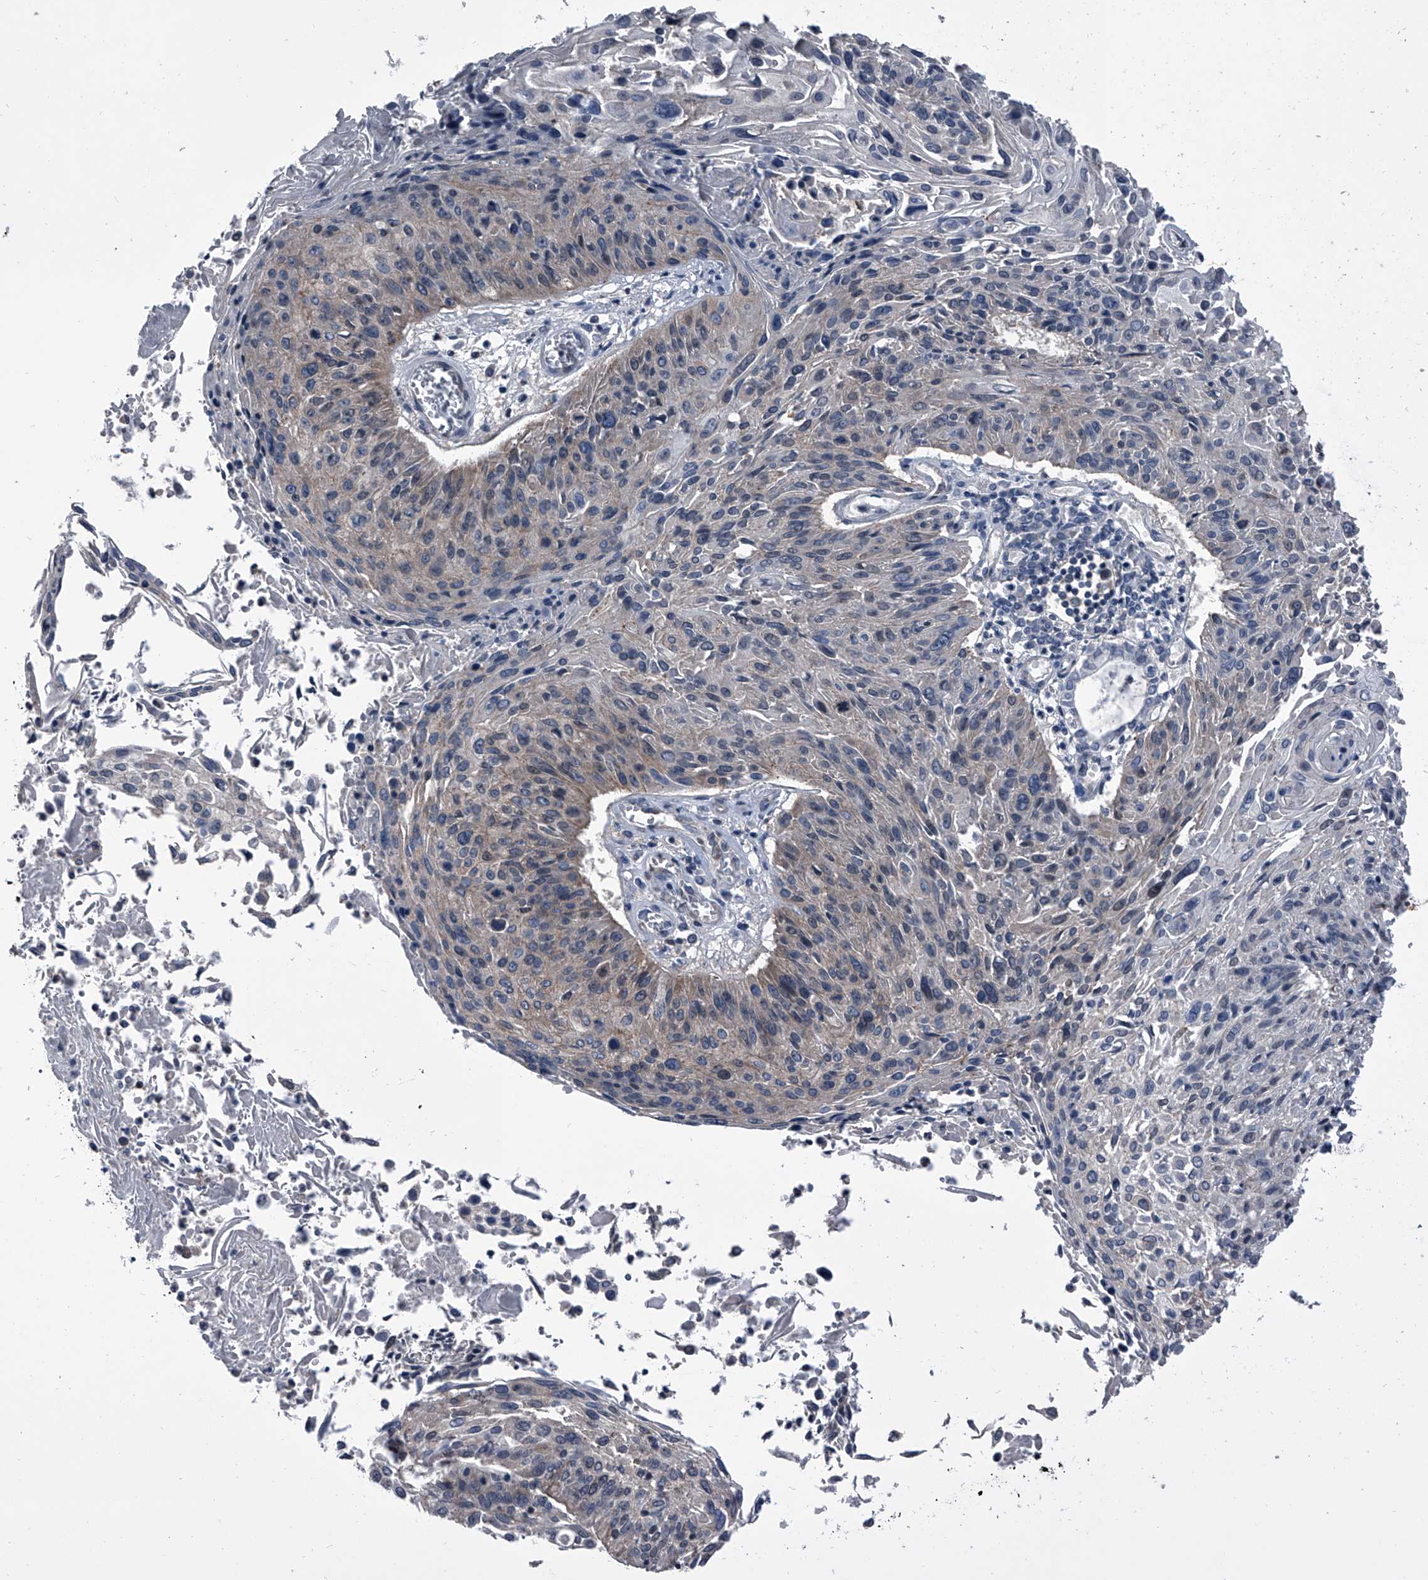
{"staining": {"intensity": "weak", "quantity": "<25%", "location": "cytoplasmic/membranous"}, "tissue": "cervical cancer", "cell_type": "Tumor cells", "image_type": "cancer", "snomed": [{"axis": "morphology", "description": "Squamous cell carcinoma, NOS"}, {"axis": "topography", "description": "Cervix"}], "caption": "DAB (3,3'-diaminobenzidine) immunohistochemical staining of human cervical squamous cell carcinoma demonstrates no significant expression in tumor cells.", "gene": "PIP5K1A", "patient": {"sex": "female", "age": 51}}